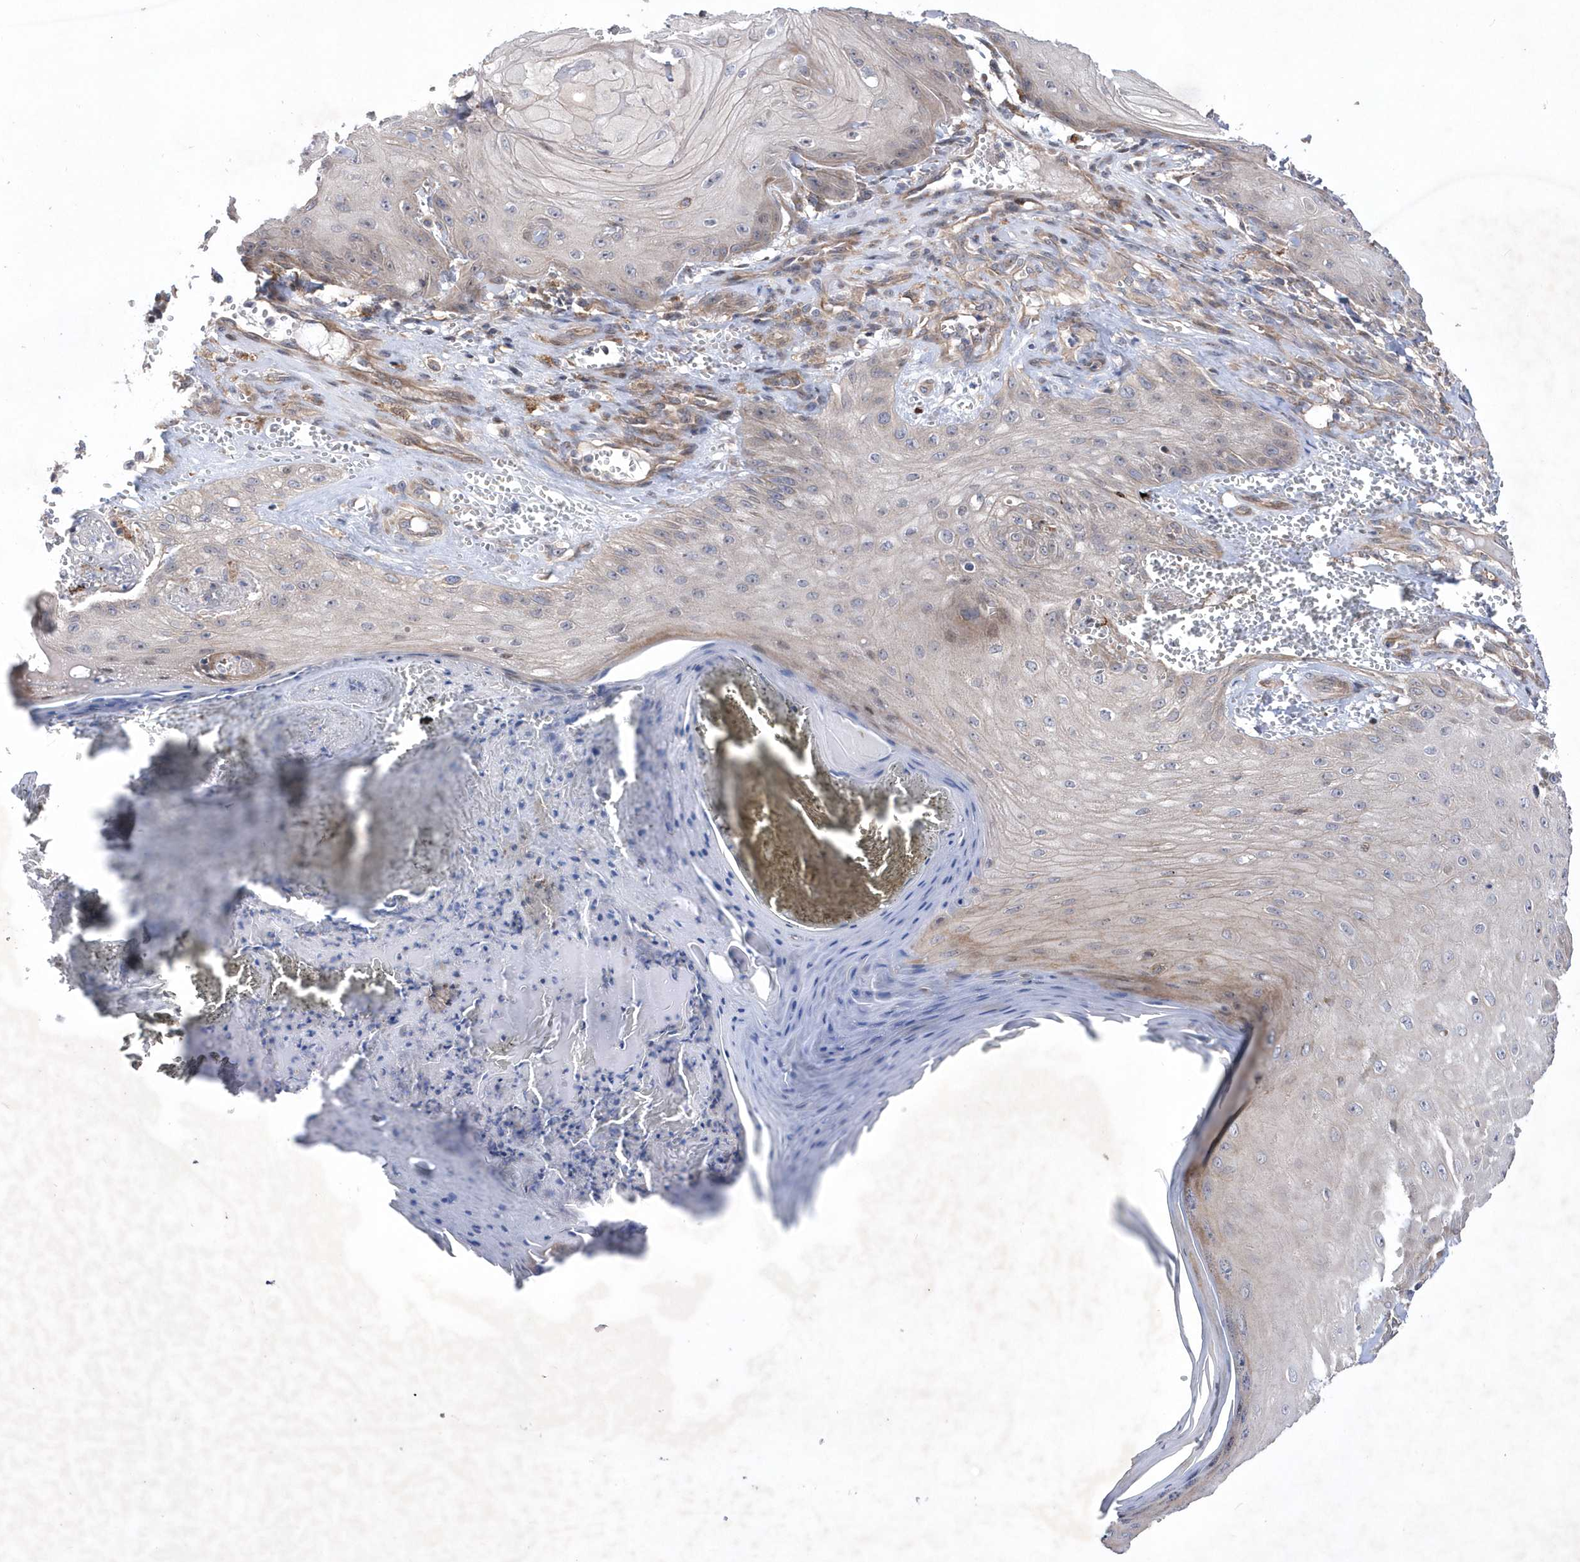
{"staining": {"intensity": "negative", "quantity": "none", "location": "none"}, "tissue": "skin cancer", "cell_type": "Tumor cells", "image_type": "cancer", "snomed": [{"axis": "morphology", "description": "Squamous cell carcinoma, NOS"}, {"axis": "topography", "description": "Skin"}], "caption": "Skin squamous cell carcinoma stained for a protein using IHC reveals no positivity tumor cells.", "gene": "LONRF2", "patient": {"sex": "male", "age": 74}}